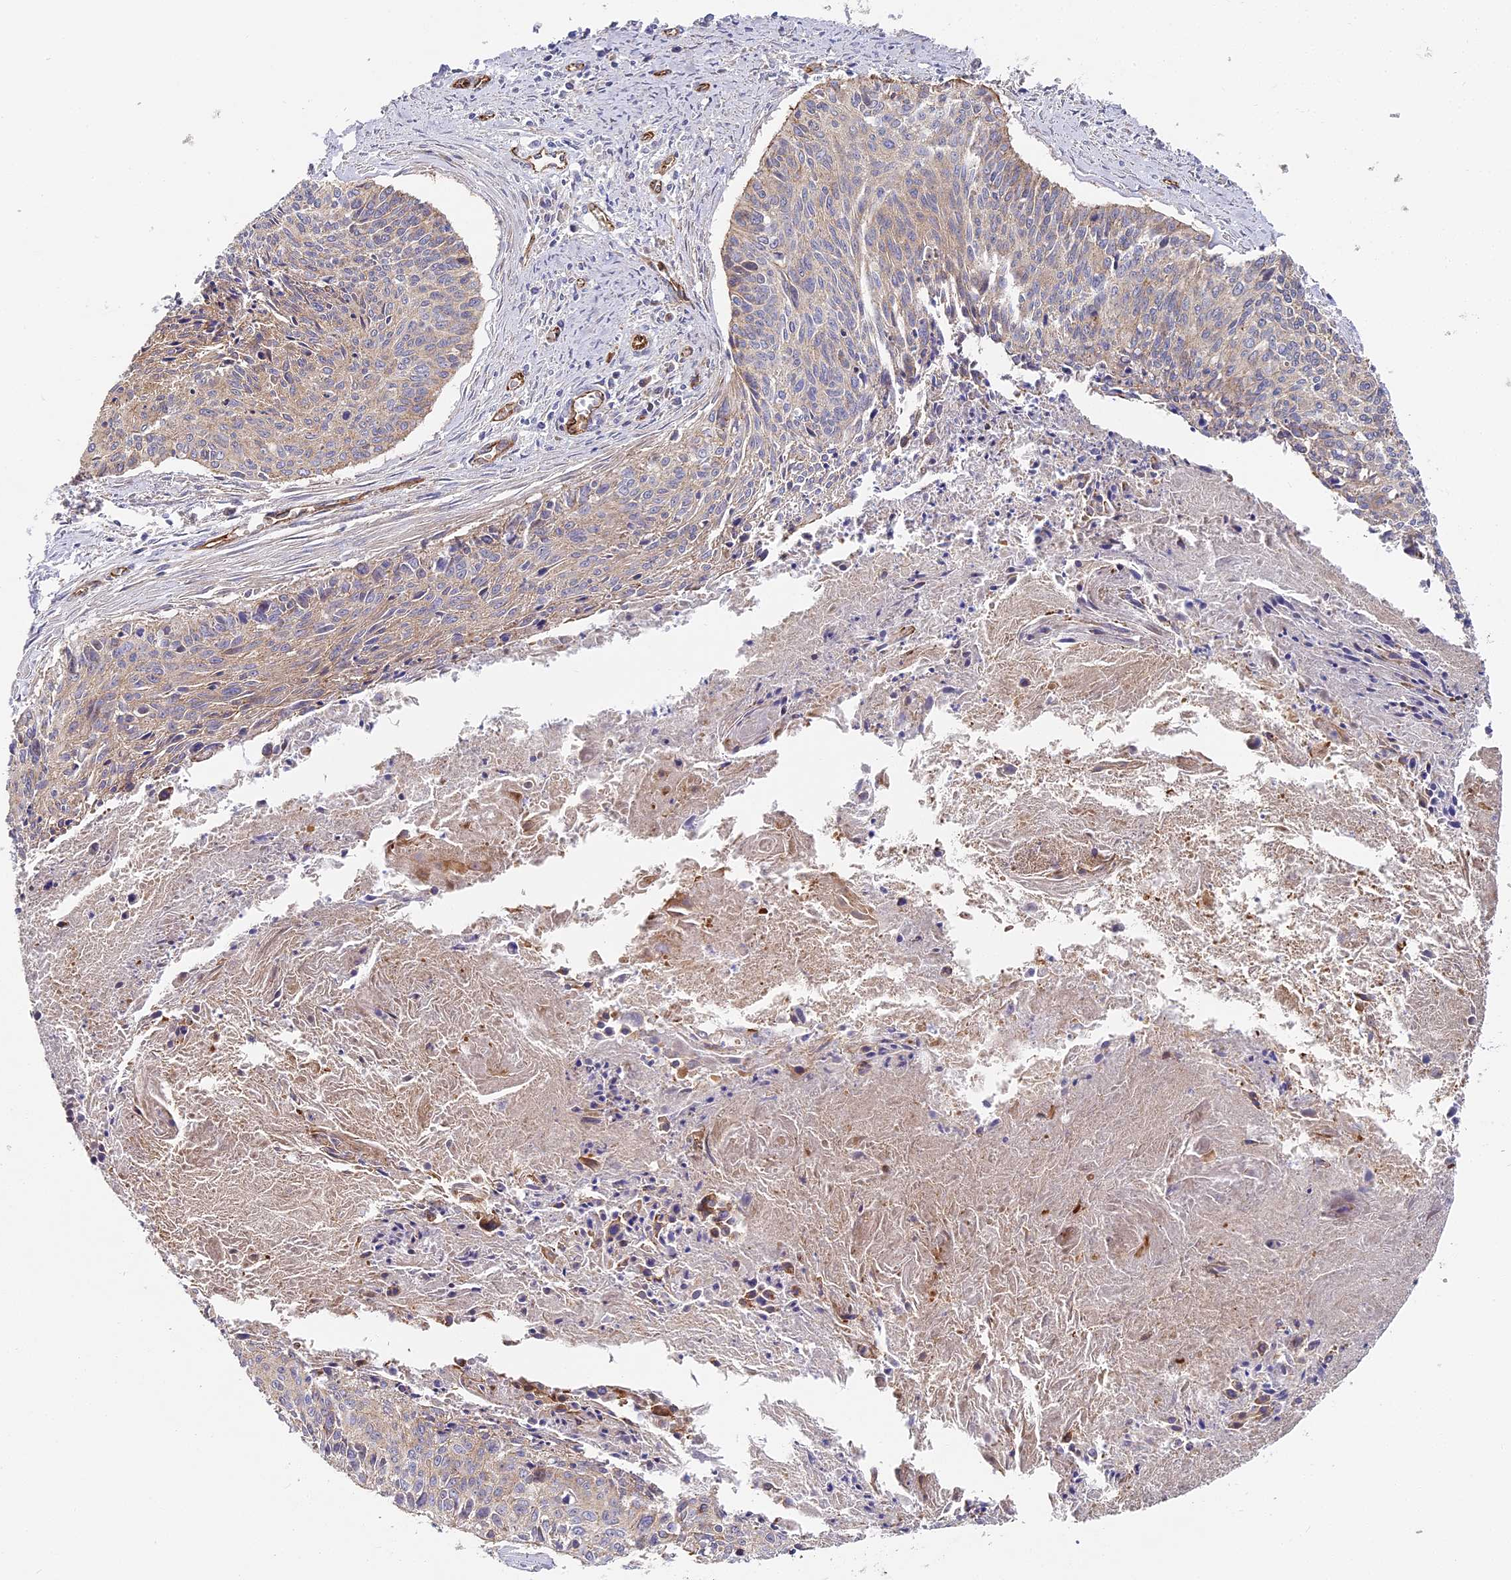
{"staining": {"intensity": "weak", "quantity": "<25%", "location": "cytoplasmic/membranous"}, "tissue": "cervical cancer", "cell_type": "Tumor cells", "image_type": "cancer", "snomed": [{"axis": "morphology", "description": "Squamous cell carcinoma, NOS"}, {"axis": "topography", "description": "Cervix"}], "caption": "Immunohistochemical staining of cervical squamous cell carcinoma displays no significant staining in tumor cells.", "gene": "CCDC30", "patient": {"sex": "female", "age": 55}}